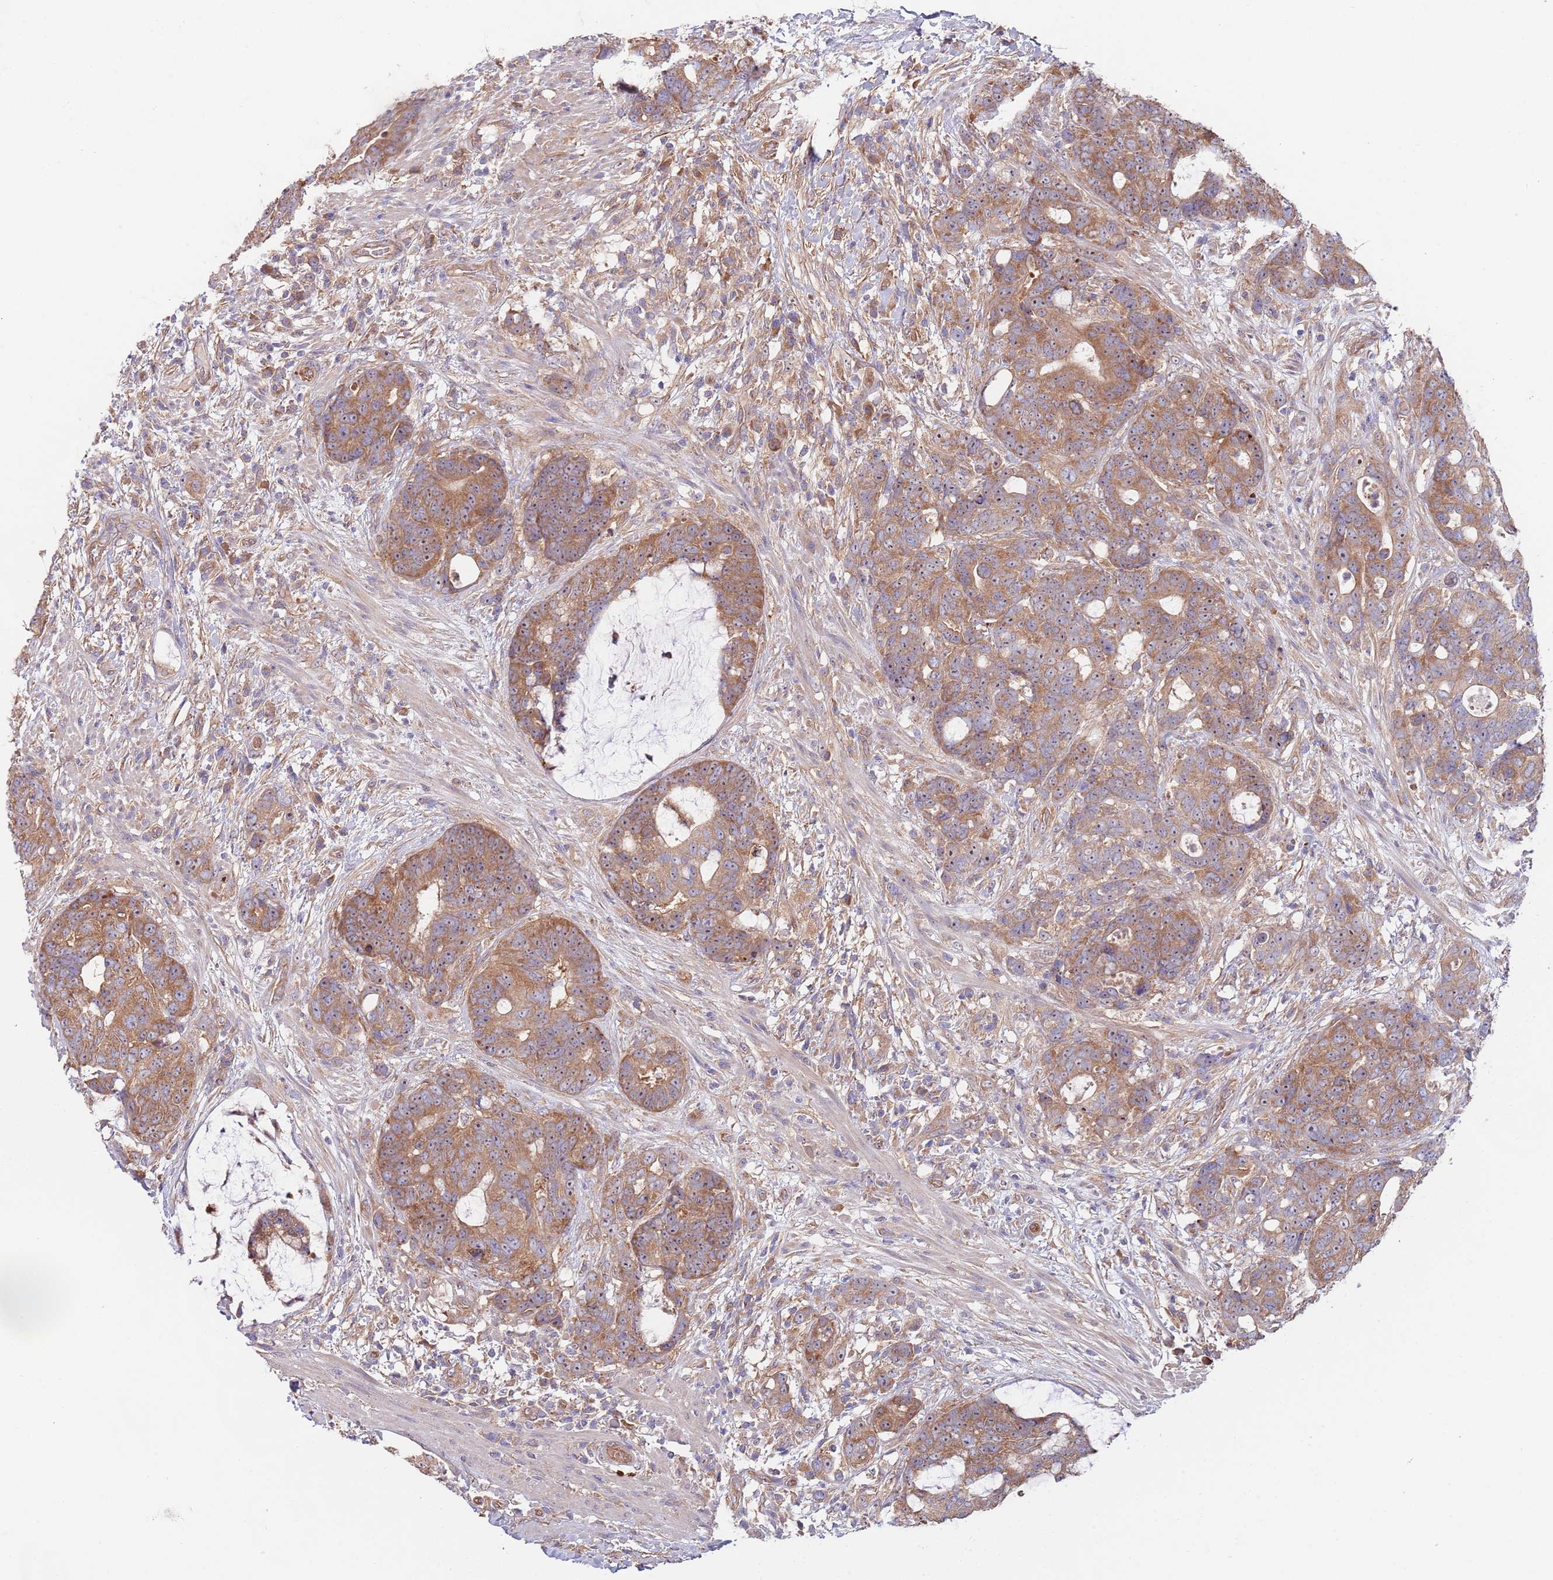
{"staining": {"intensity": "moderate", "quantity": ">75%", "location": "cytoplasmic/membranous,nuclear"}, "tissue": "colorectal cancer", "cell_type": "Tumor cells", "image_type": "cancer", "snomed": [{"axis": "morphology", "description": "Adenocarcinoma, NOS"}, {"axis": "topography", "description": "Colon"}], "caption": "This histopathology image demonstrates colorectal cancer (adenocarcinoma) stained with IHC to label a protein in brown. The cytoplasmic/membranous and nuclear of tumor cells show moderate positivity for the protein. Nuclei are counter-stained blue.", "gene": "EIF3F", "patient": {"sex": "female", "age": 82}}